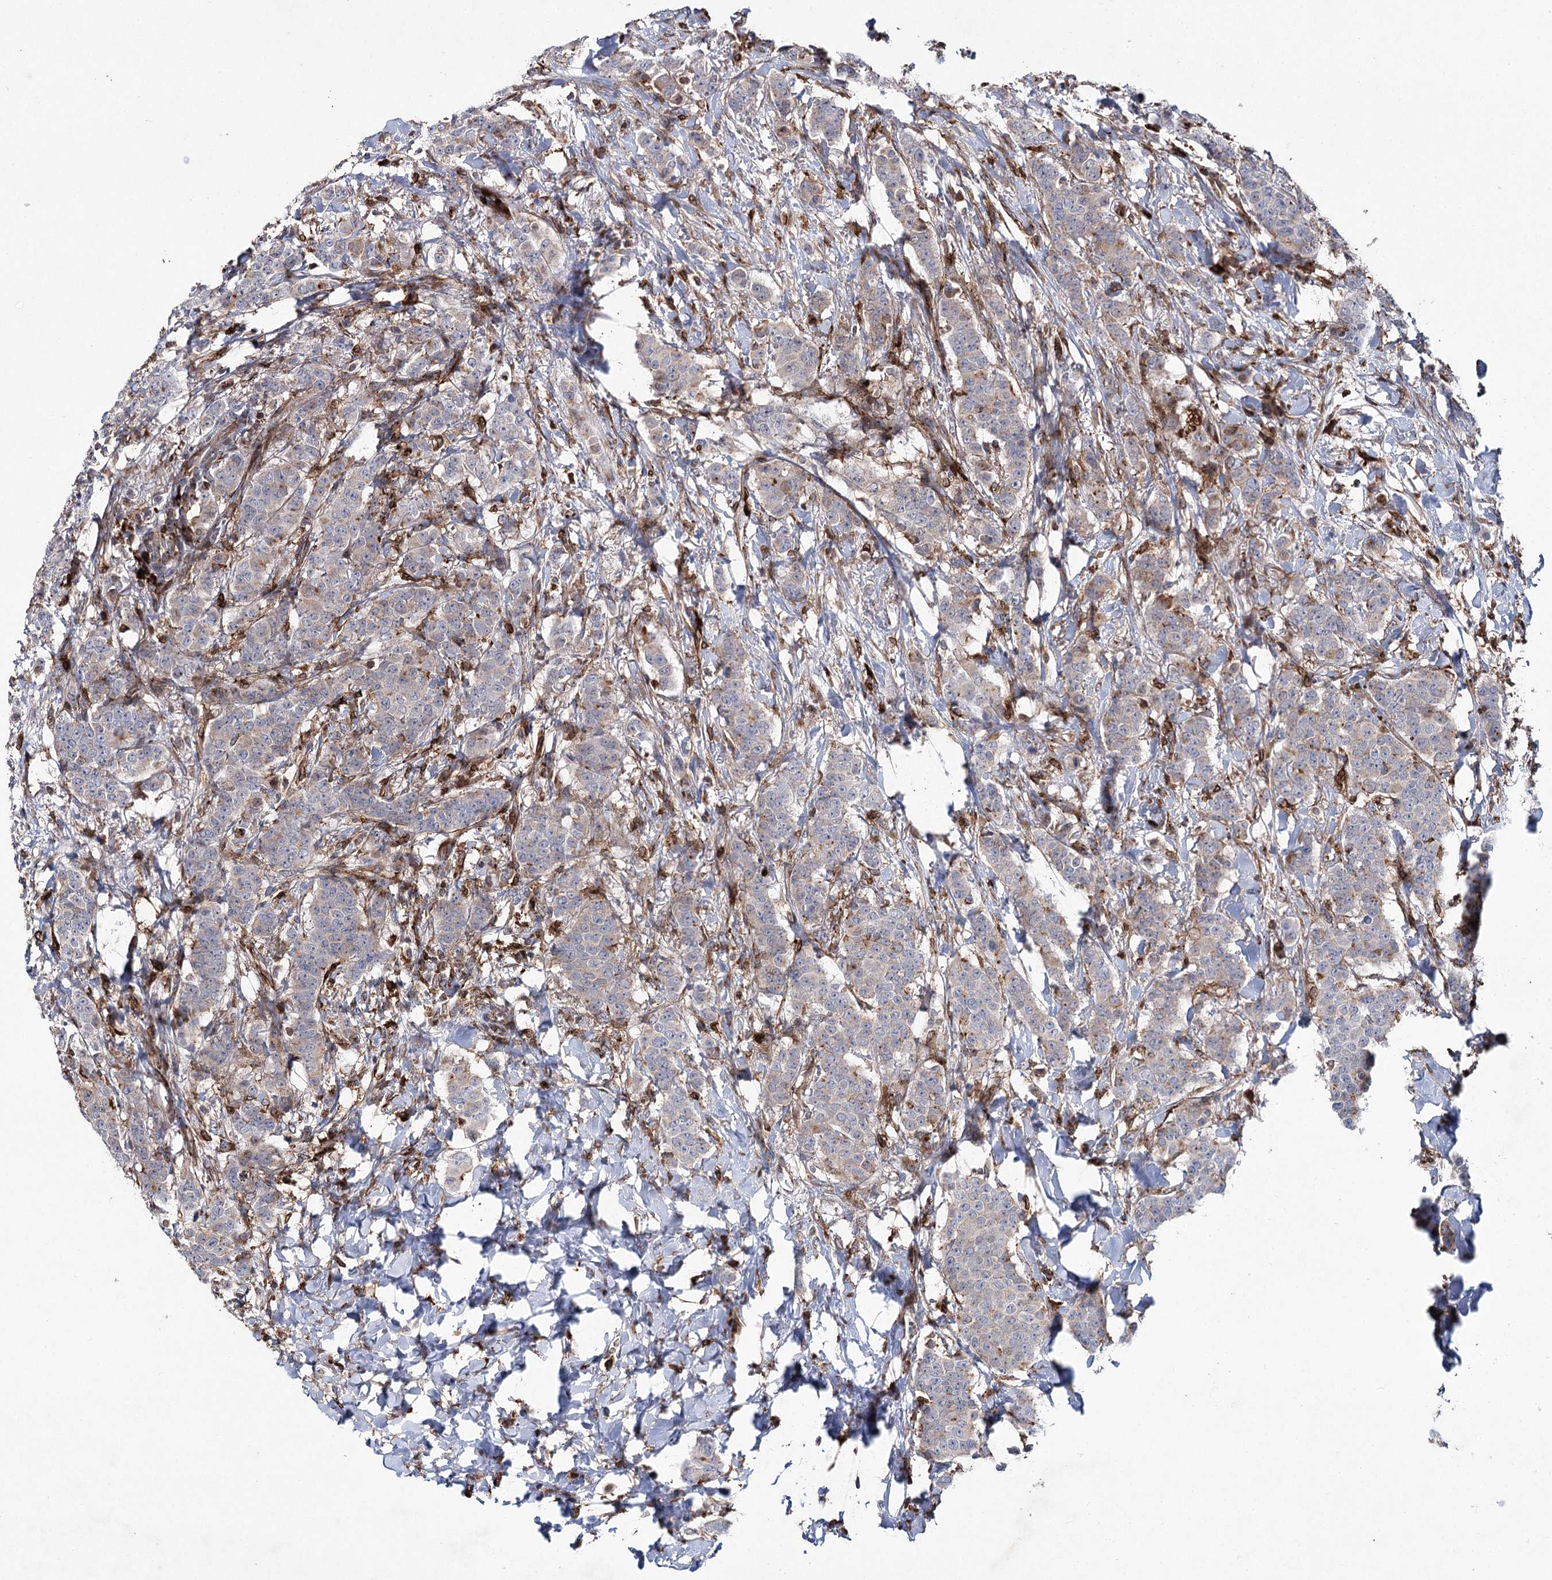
{"staining": {"intensity": "weak", "quantity": "<25%", "location": "cytoplasmic/membranous"}, "tissue": "breast cancer", "cell_type": "Tumor cells", "image_type": "cancer", "snomed": [{"axis": "morphology", "description": "Duct carcinoma"}, {"axis": "topography", "description": "Breast"}], "caption": "Immunohistochemistry (IHC) of breast cancer (invasive ductal carcinoma) shows no positivity in tumor cells.", "gene": "DCUN1D4", "patient": {"sex": "female", "age": 40}}